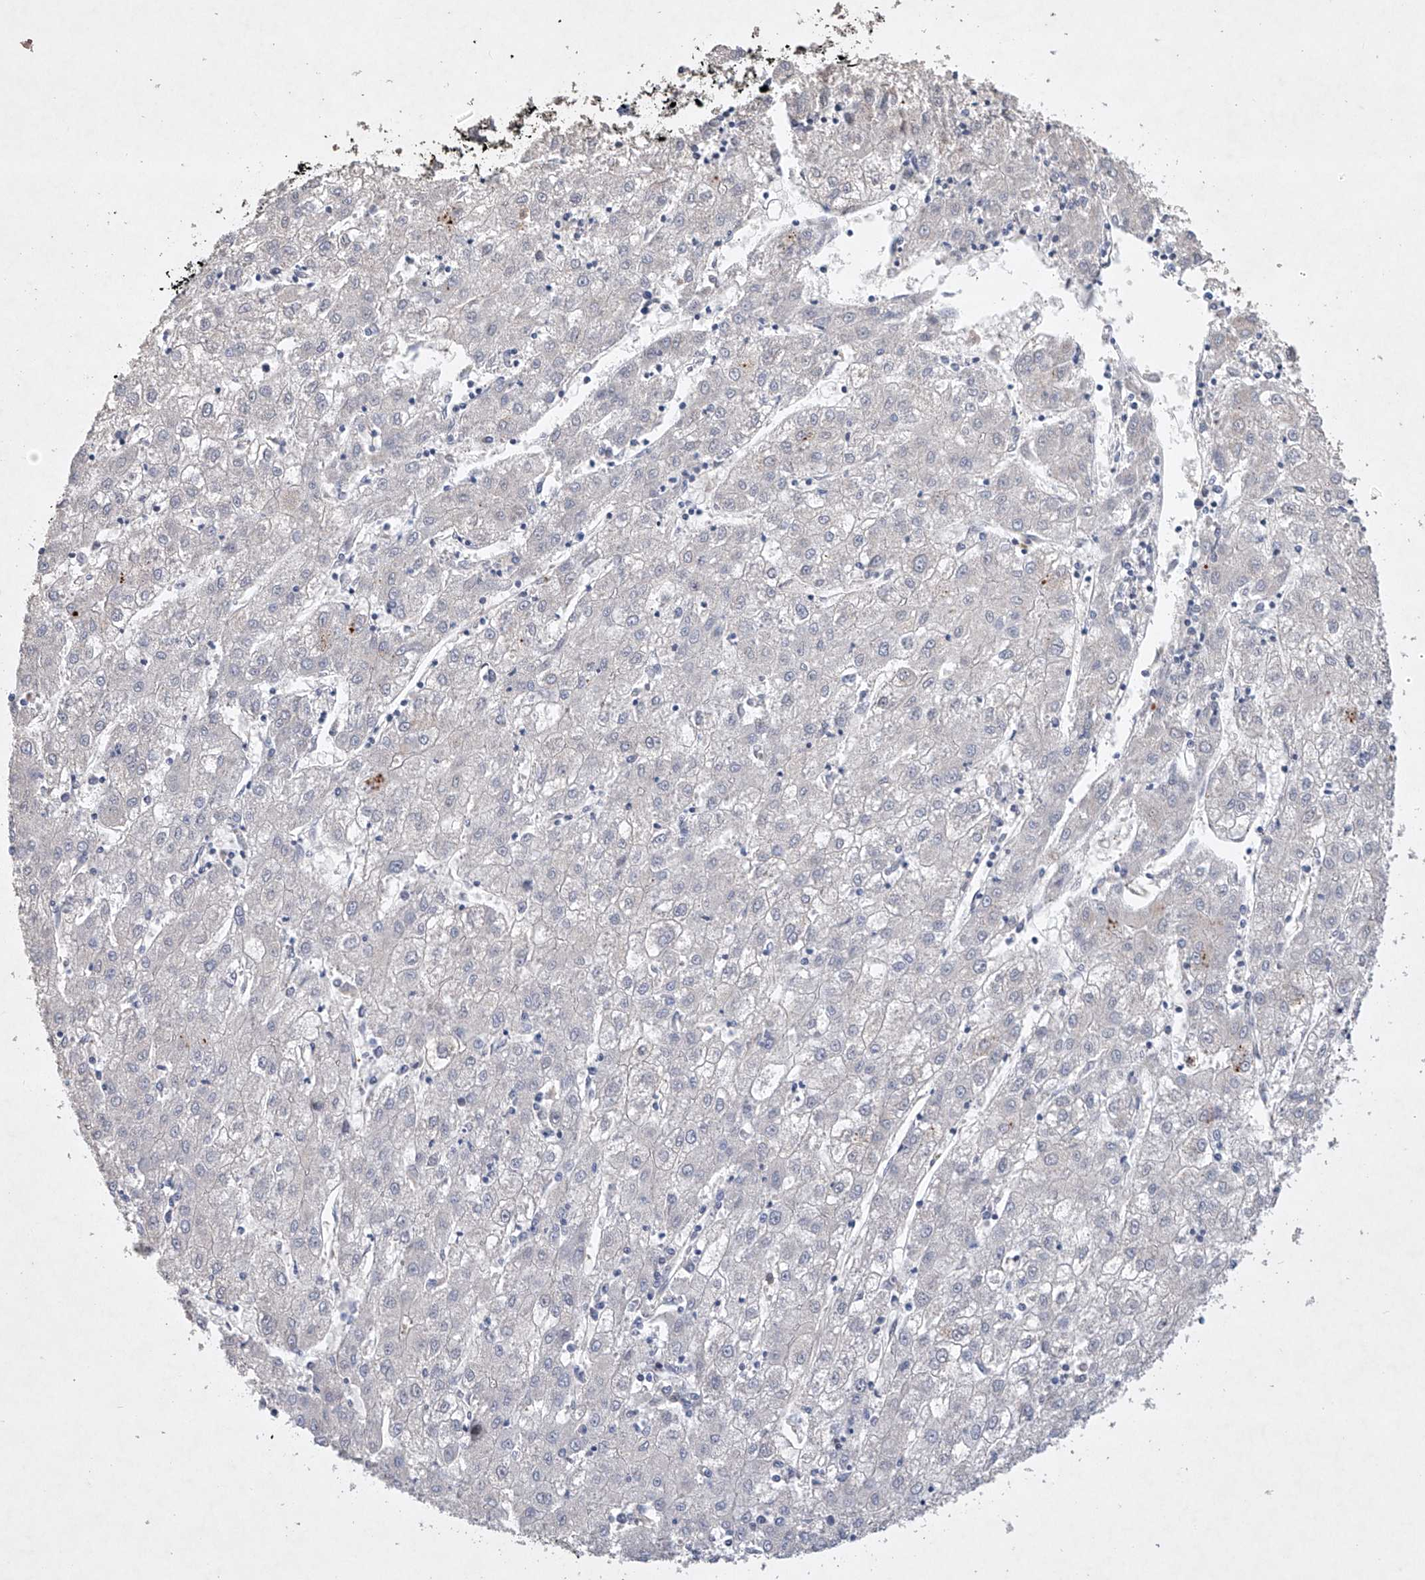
{"staining": {"intensity": "negative", "quantity": "none", "location": "none"}, "tissue": "liver cancer", "cell_type": "Tumor cells", "image_type": "cancer", "snomed": [{"axis": "morphology", "description": "Carcinoma, Hepatocellular, NOS"}, {"axis": "topography", "description": "Liver"}], "caption": "Human liver cancer stained for a protein using immunohistochemistry demonstrates no positivity in tumor cells.", "gene": "AFG1L", "patient": {"sex": "male", "age": 72}}